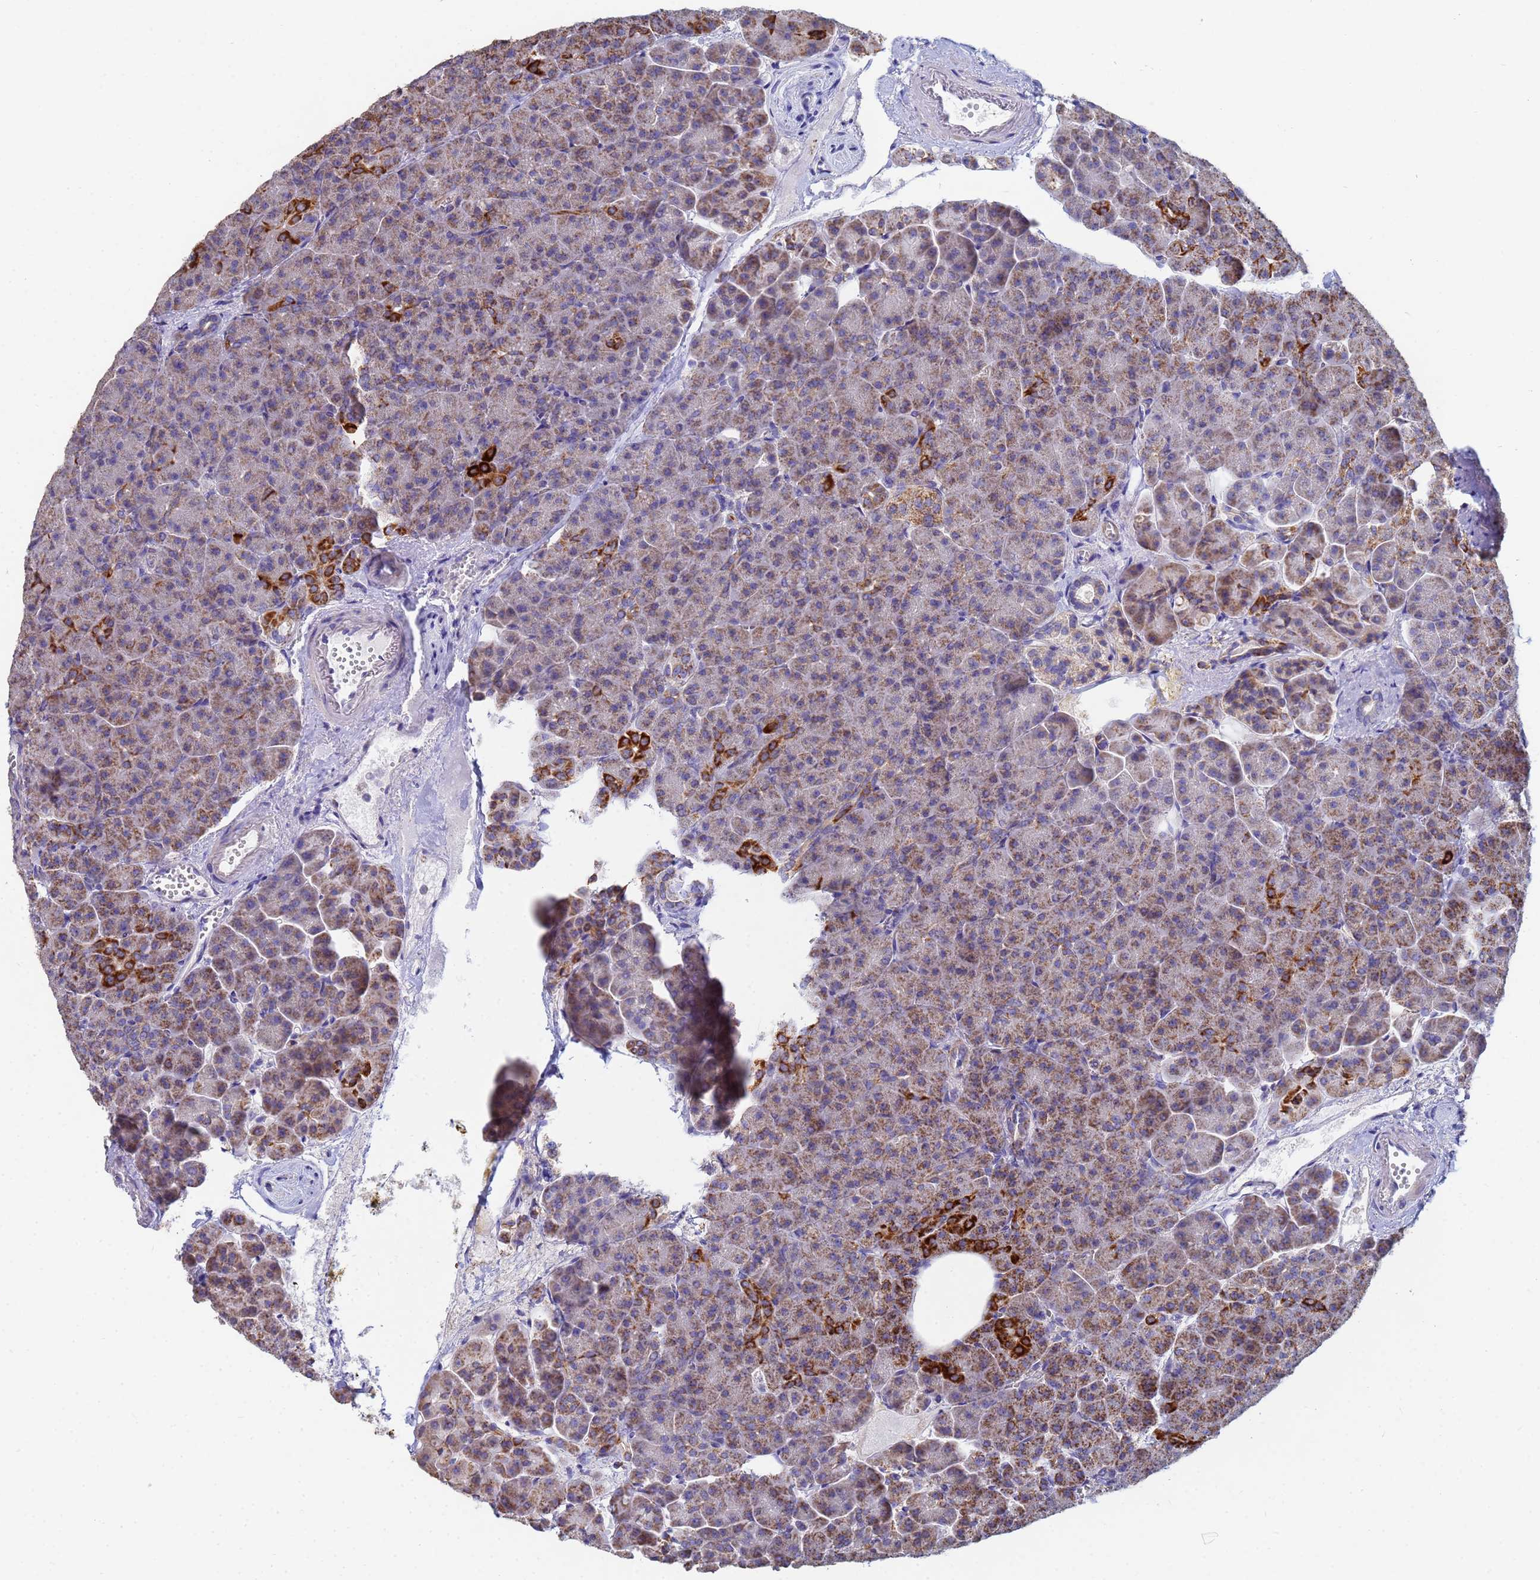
{"staining": {"intensity": "strong", "quantity": "<25%", "location": "cytoplasmic/membranous"}, "tissue": "pancreas", "cell_type": "Exocrine glandular cells", "image_type": "normal", "snomed": [{"axis": "morphology", "description": "Normal tissue, NOS"}, {"axis": "topography", "description": "Pancreas"}], "caption": "Normal pancreas was stained to show a protein in brown. There is medium levels of strong cytoplasmic/membranous positivity in approximately <25% of exocrine glandular cells. (Stains: DAB (3,3'-diaminobenzidine) in brown, nuclei in blue, Microscopy: brightfield microscopy at high magnification).", "gene": "UQCRHL", "patient": {"sex": "female", "age": 74}}